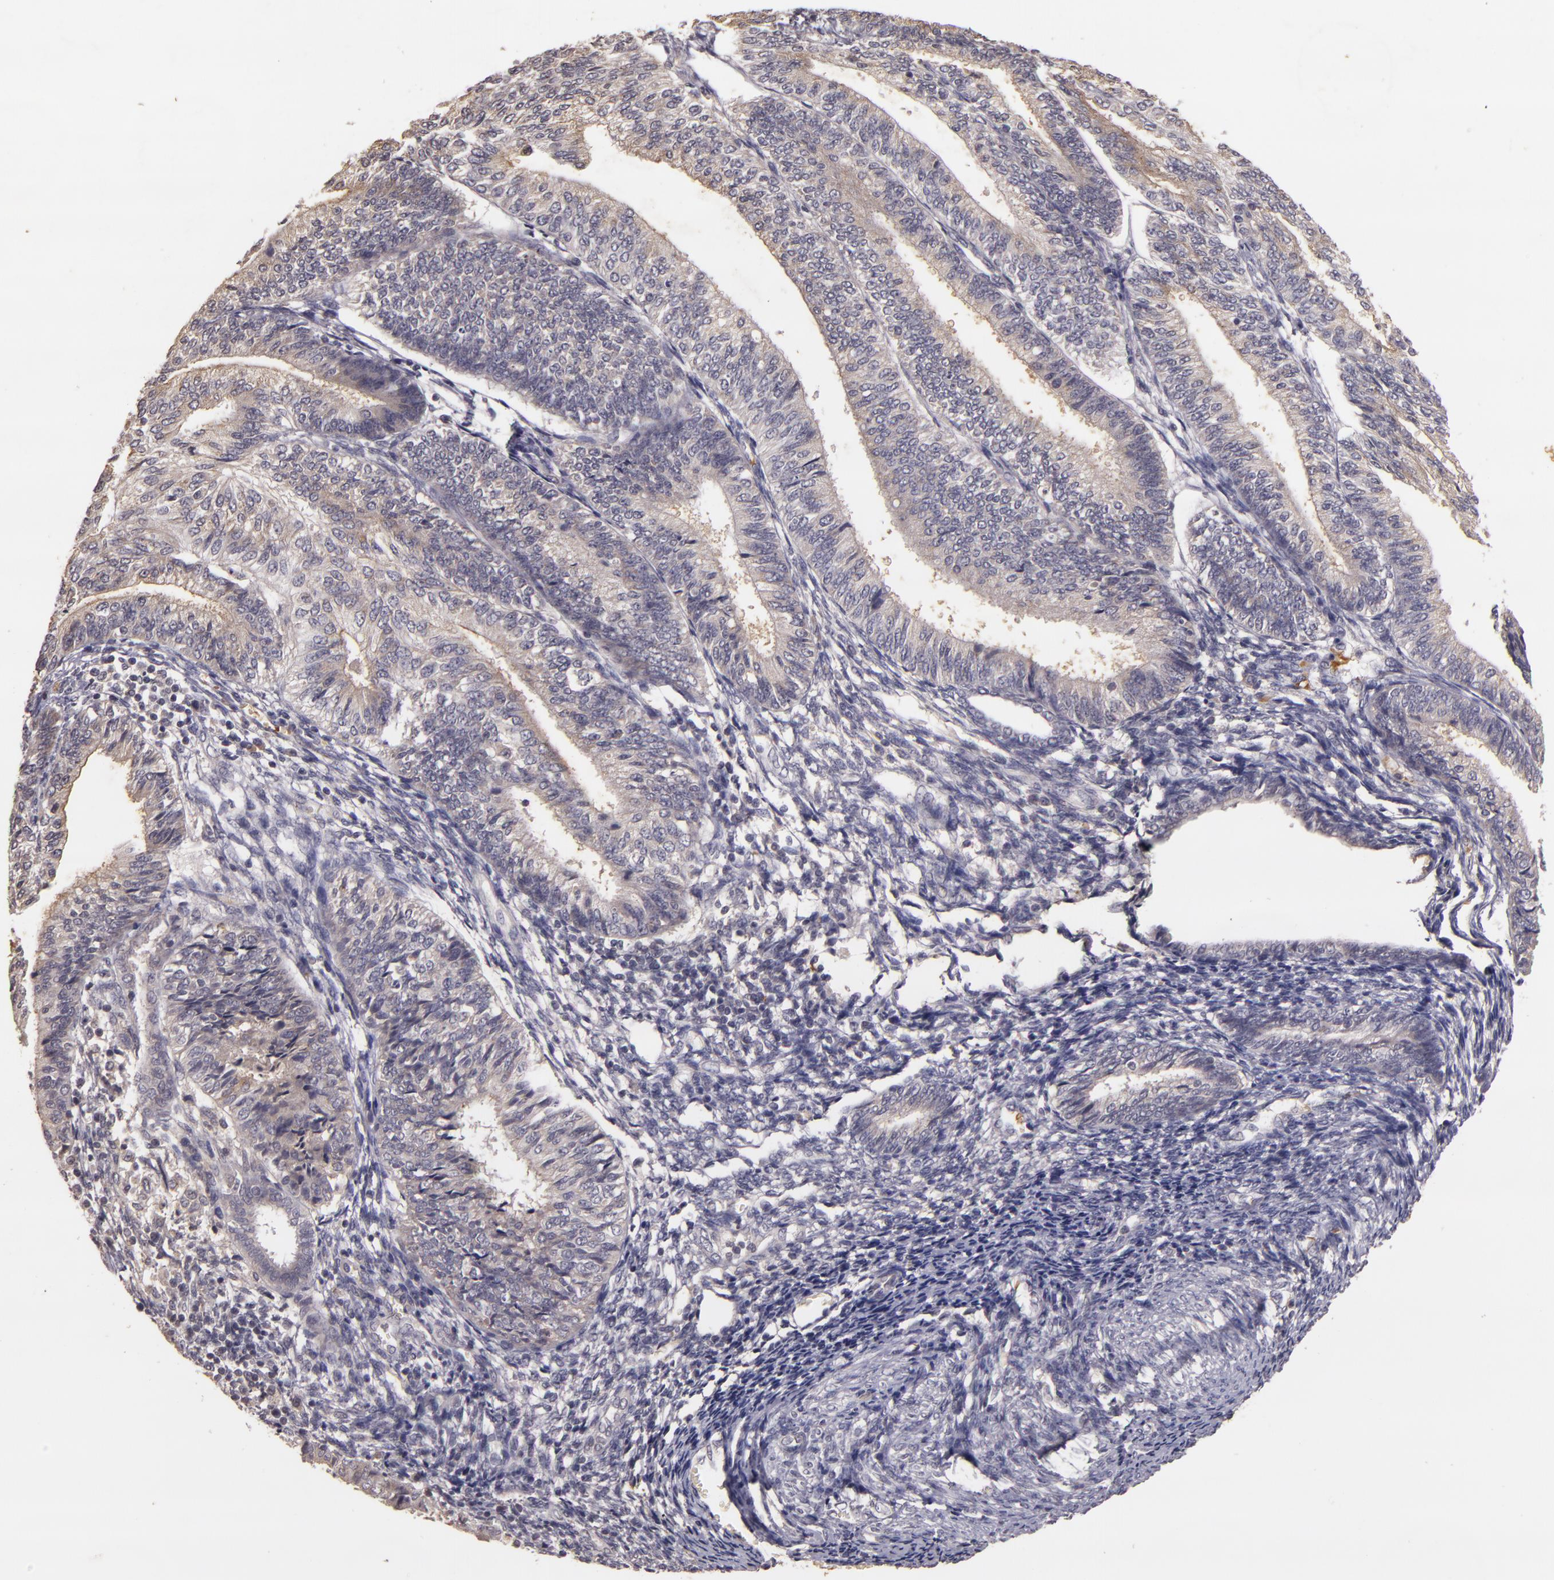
{"staining": {"intensity": "negative", "quantity": "none", "location": "none"}, "tissue": "endometrial cancer", "cell_type": "Tumor cells", "image_type": "cancer", "snomed": [{"axis": "morphology", "description": "Adenocarcinoma, NOS"}, {"axis": "topography", "description": "Endometrium"}], "caption": "There is no significant expression in tumor cells of endometrial cancer (adenocarcinoma).", "gene": "TFF1", "patient": {"sex": "female", "age": 55}}